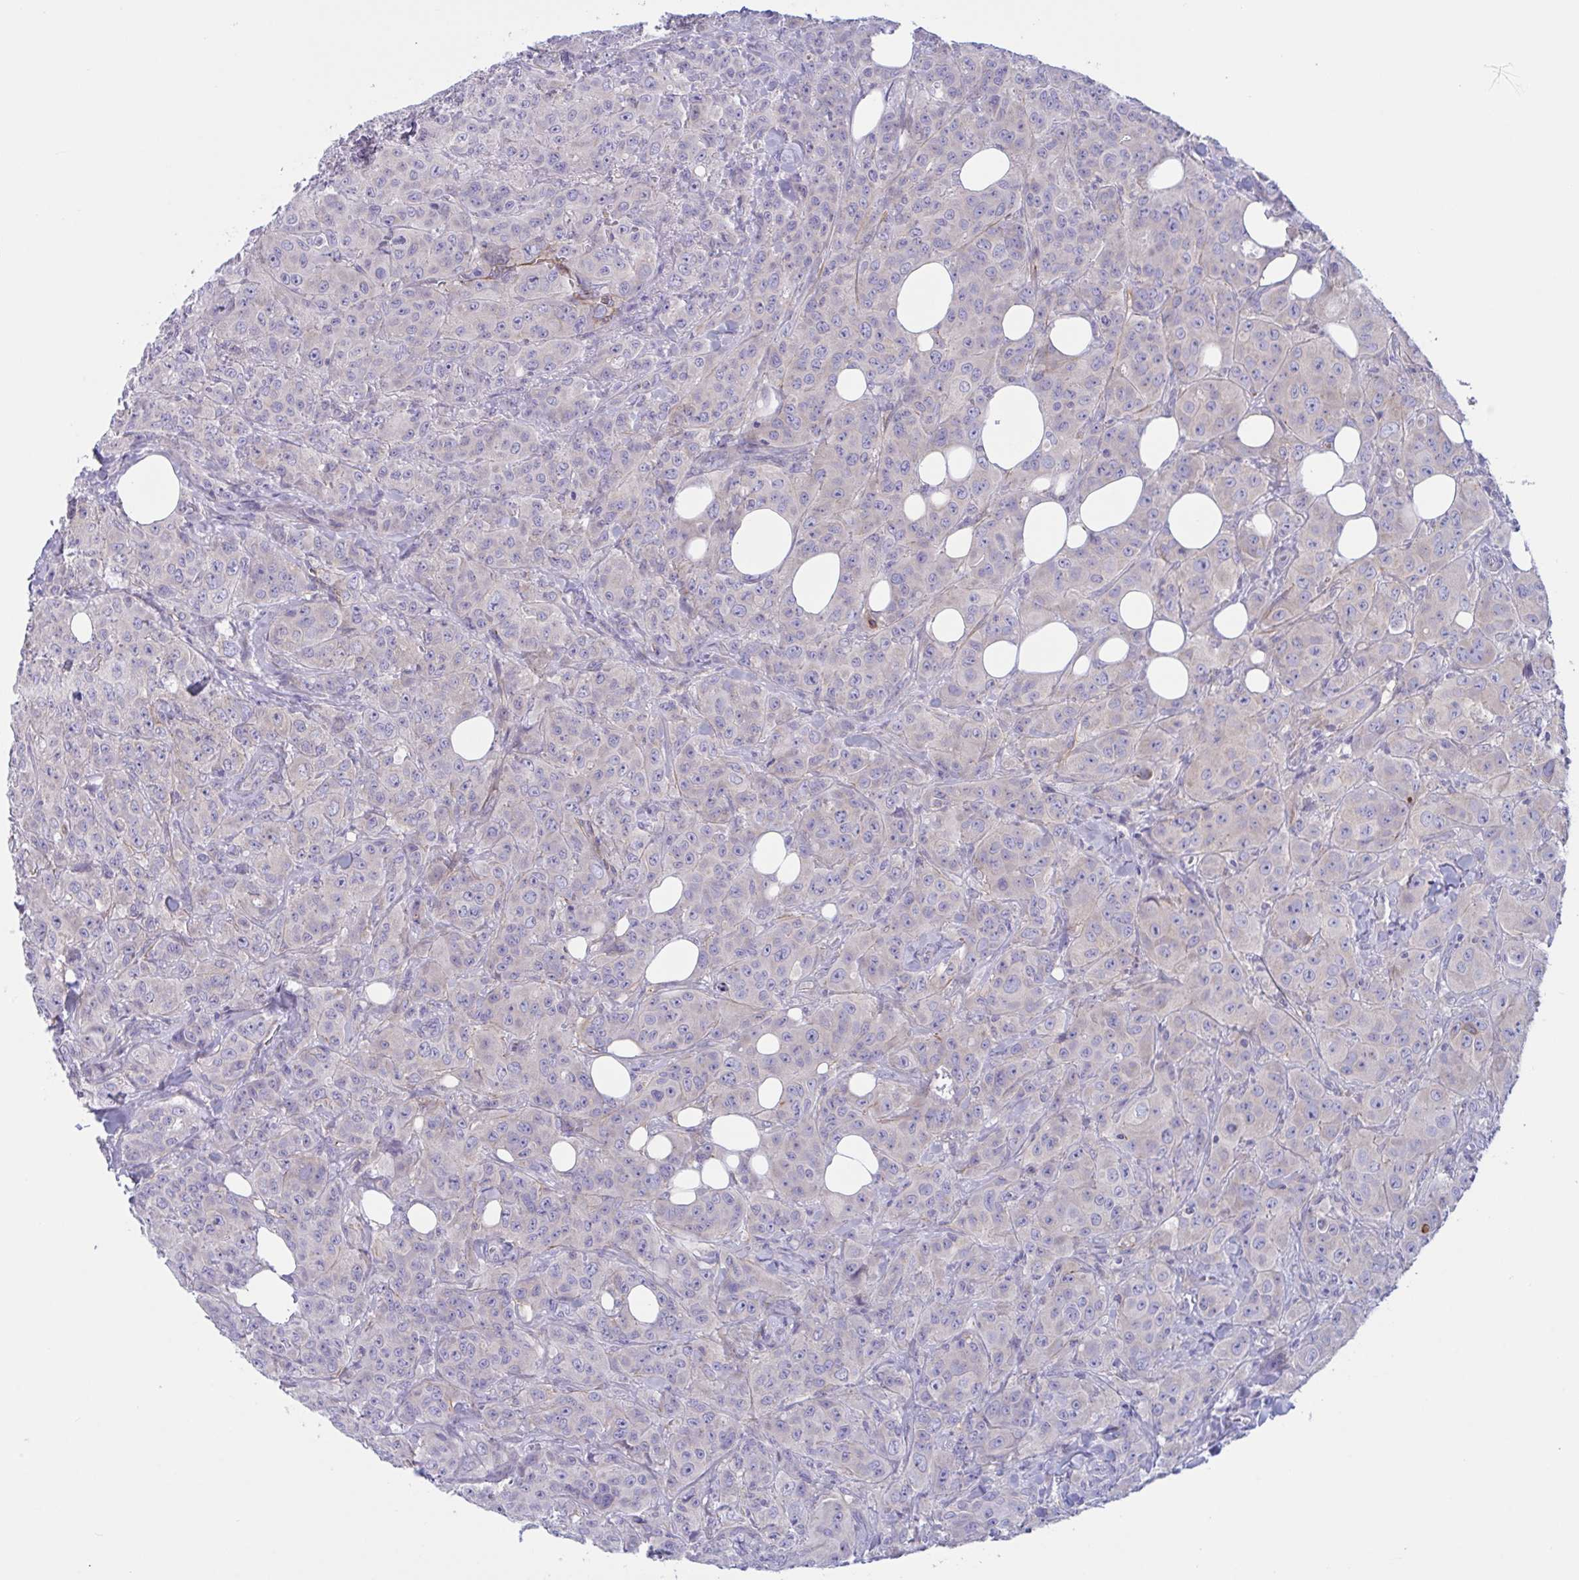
{"staining": {"intensity": "negative", "quantity": "none", "location": "none"}, "tissue": "breast cancer", "cell_type": "Tumor cells", "image_type": "cancer", "snomed": [{"axis": "morphology", "description": "Normal tissue, NOS"}, {"axis": "morphology", "description": "Duct carcinoma"}, {"axis": "topography", "description": "Breast"}], "caption": "Tumor cells show no significant positivity in breast cancer.", "gene": "OXLD1", "patient": {"sex": "female", "age": 43}}